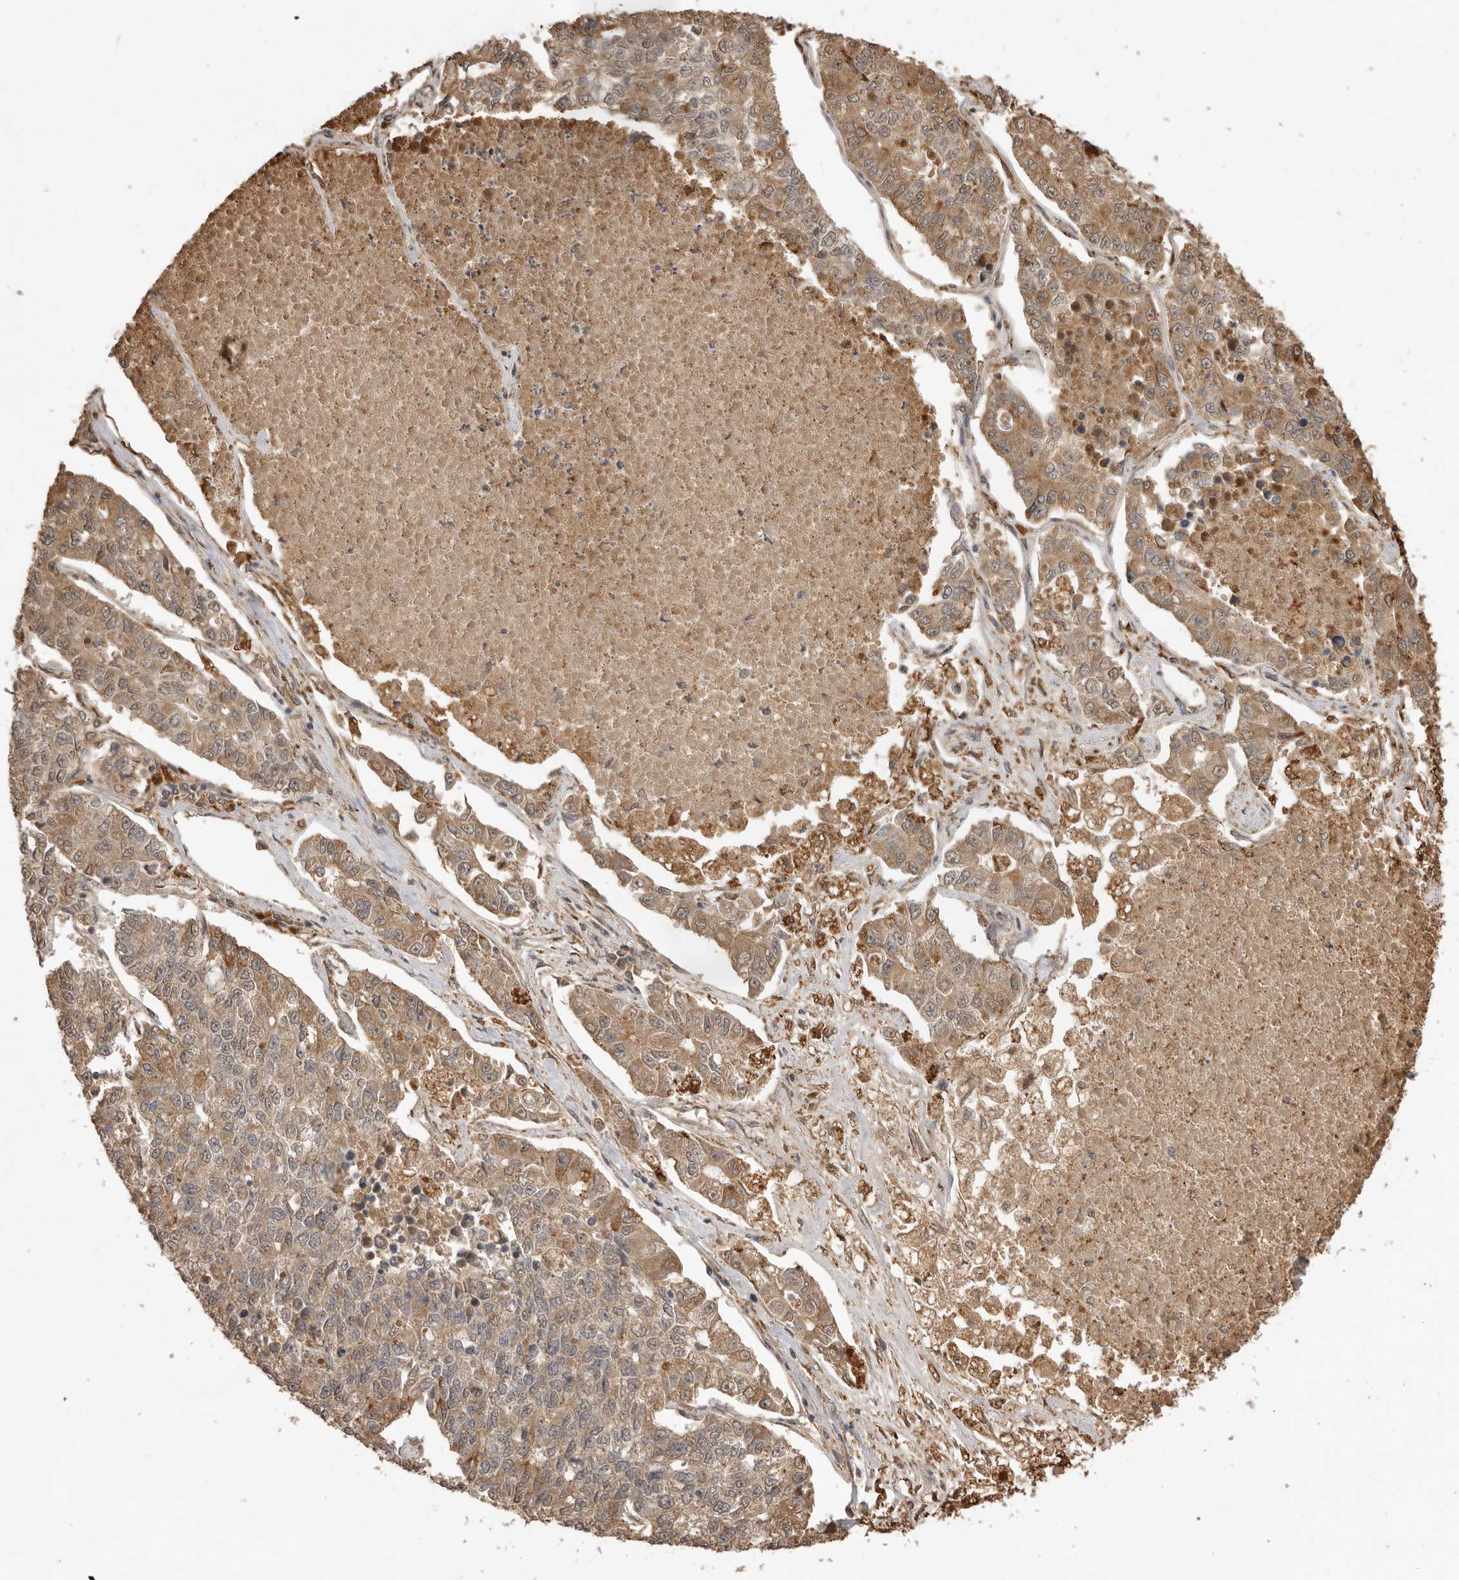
{"staining": {"intensity": "moderate", "quantity": "25%-75%", "location": "nuclear"}, "tissue": "lung cancer", "cell_type": "Tumor cells", "image_type": "cancer", "snomed": [{"axis": "morphology", "description": "Adenocarcinoma, NOS"}, {"axis": "topography", "description": "Lung"}], "caption": "A high-resolution image shows IHC staining of adenocarcinoma (lung), which shows moderate nuclear expression in approximately 25%-75% of tumor cells. The protein is stained brown, and the nuclei are stained in blue (DAB (3,3'-diaminobenzidine) IHC with brightfield microscopy, high magnification).", "gene": "JAG2", "patient": {"sex": "male", "age": 49}}